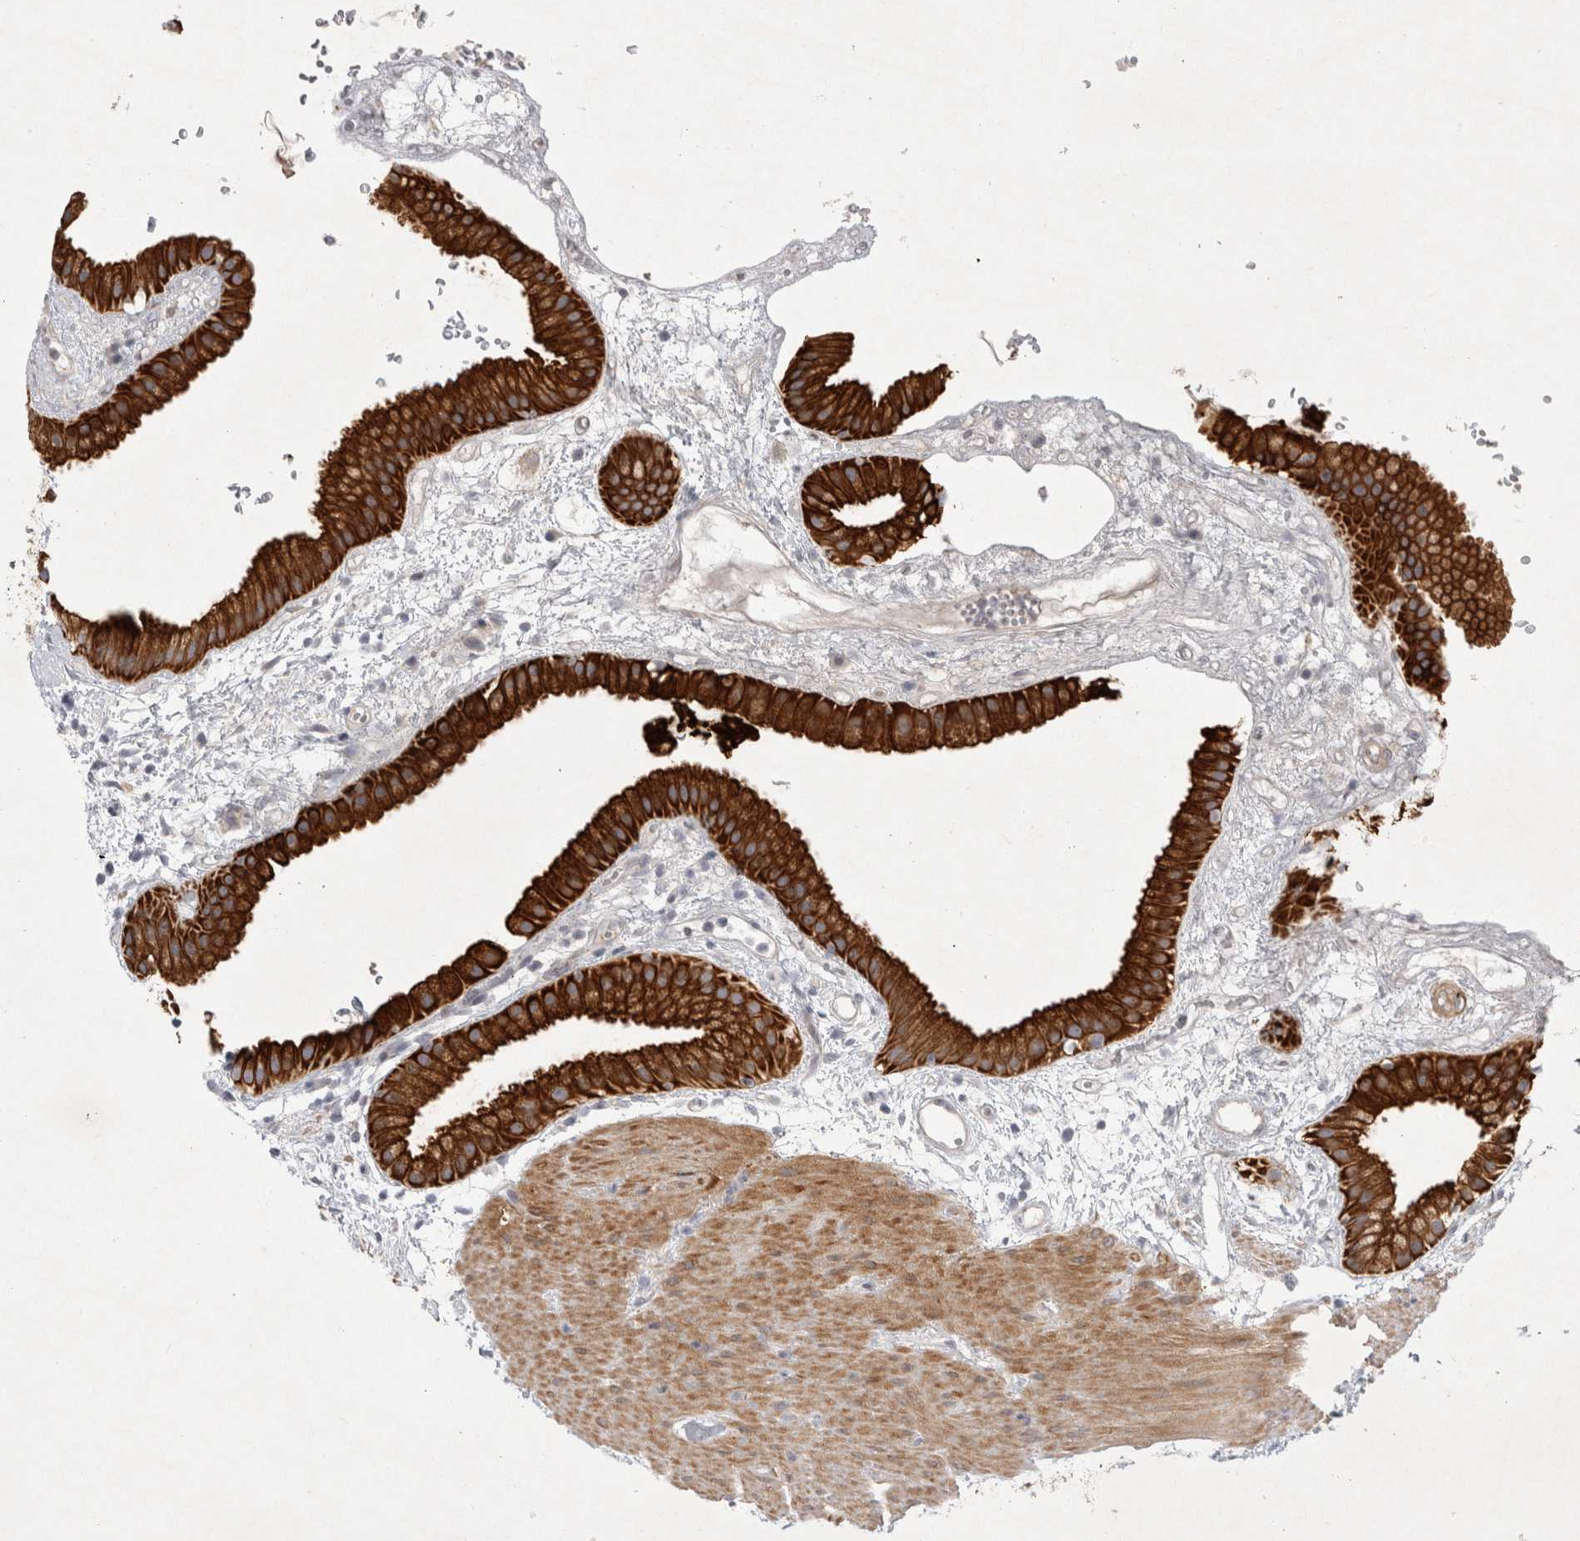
{"staining": {"intensity": "strong", "quantity": ">75%", "location": "cytoplasmic/membranous"}, "tissue": "gallbladder", "cell_type": "Glandular cells", "image_type": "normal", "snomed": [{"axis": "morphology", "description": "Normal tissue, NOS"}, {"axis": "topography", "description": "Gallbladder"}], "caption": "High-power microscopy captured an IHC image of normal gallbladder, revealing strong cytoplasmic/membranous expression in about >75% of glandular cells.", "gene": "BZW2", "patient": {"sex": "female", "age": 64}}